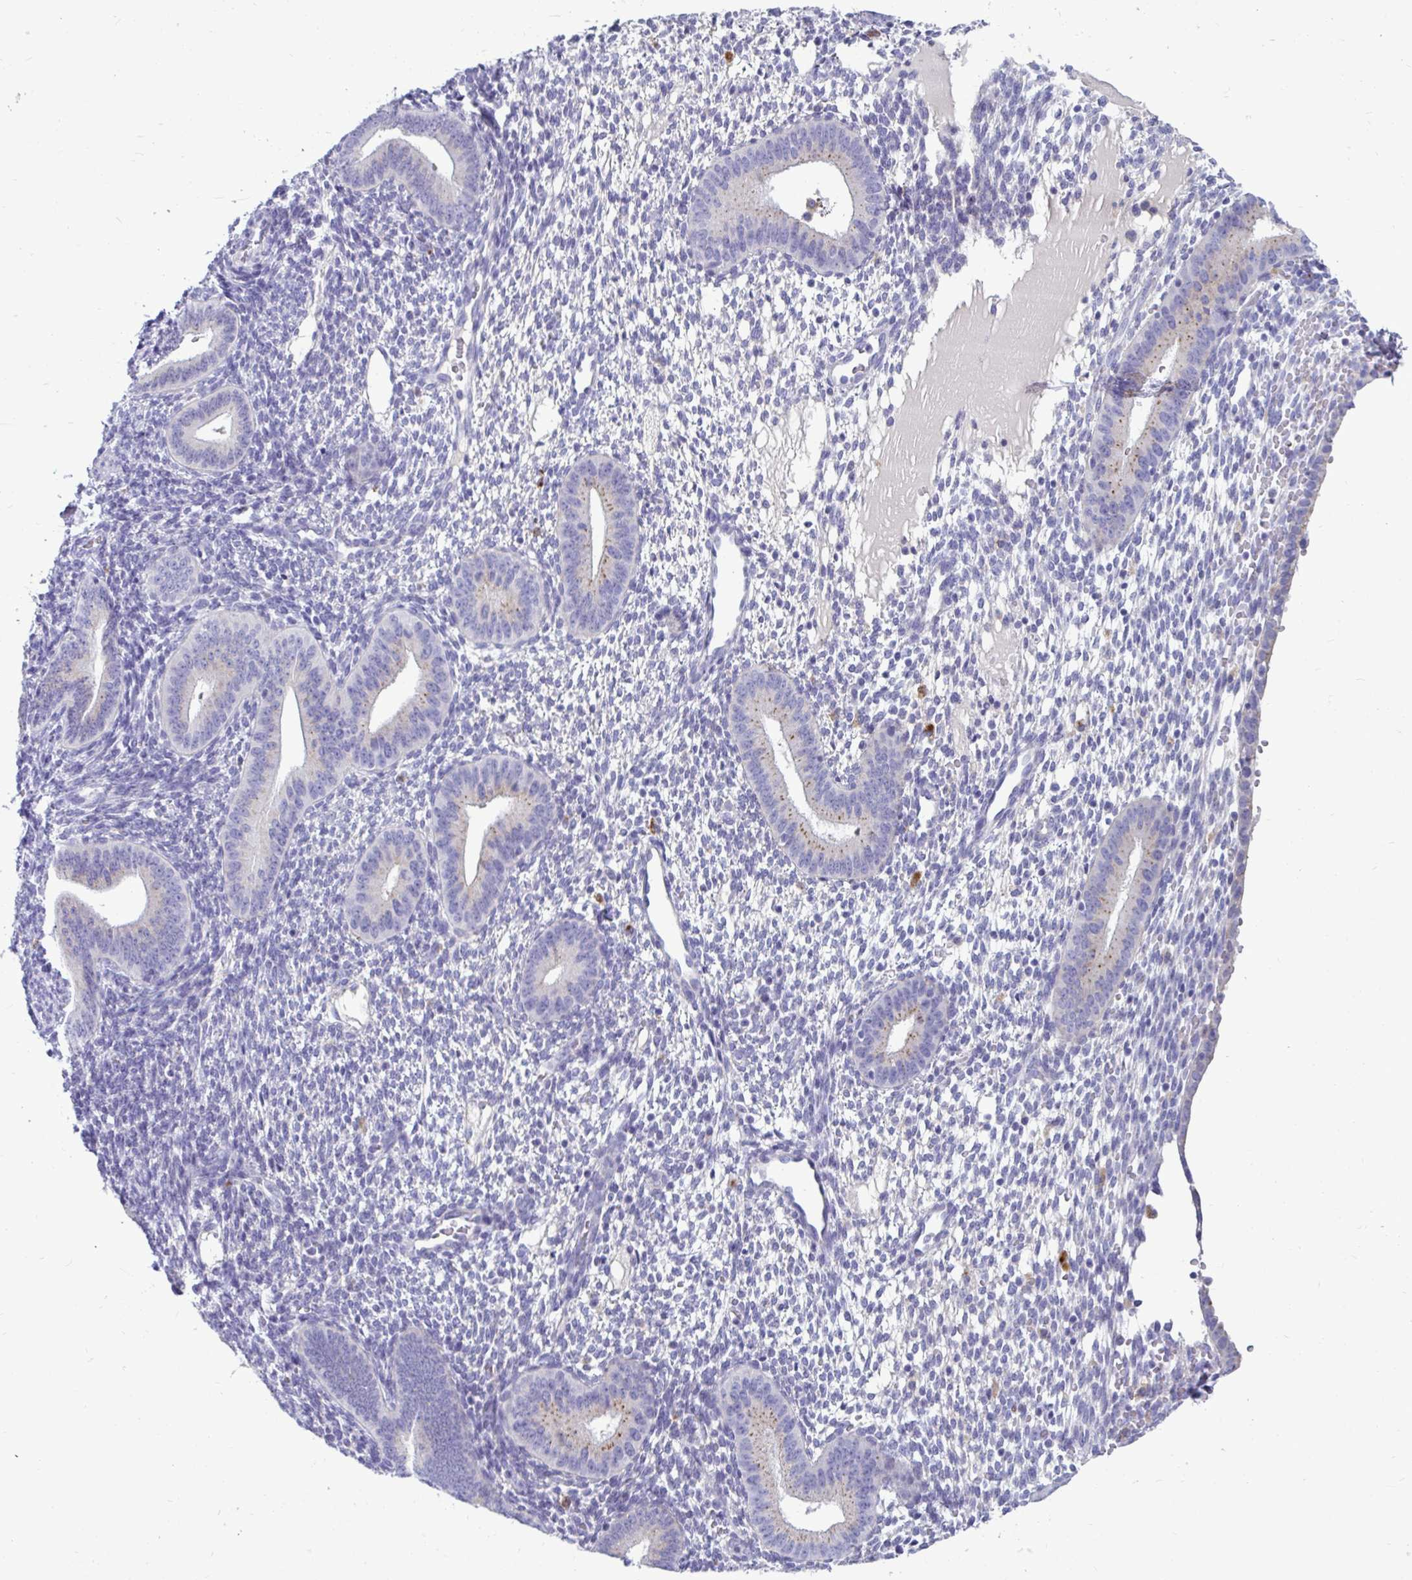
{"staining": {"intensity": "negative", "quantity": "none", "location": "none"}, "tissue": "endometrium", "cell_type": "Cells in endometrial stroma", "image_type": "normal", "snomed": [{"axis": "morphology", "description": "Normal tissue, NOS"}, {"axis": "topography", "description": "Endometrium"}], "caption": "This is an immunohistochemistry (IHC) photomicrograph of normal human endometrium. There is no expression in cells in endometrial stroma.", "gene": "CTSZ", "patient": {"sex": "female", "age": 40}}